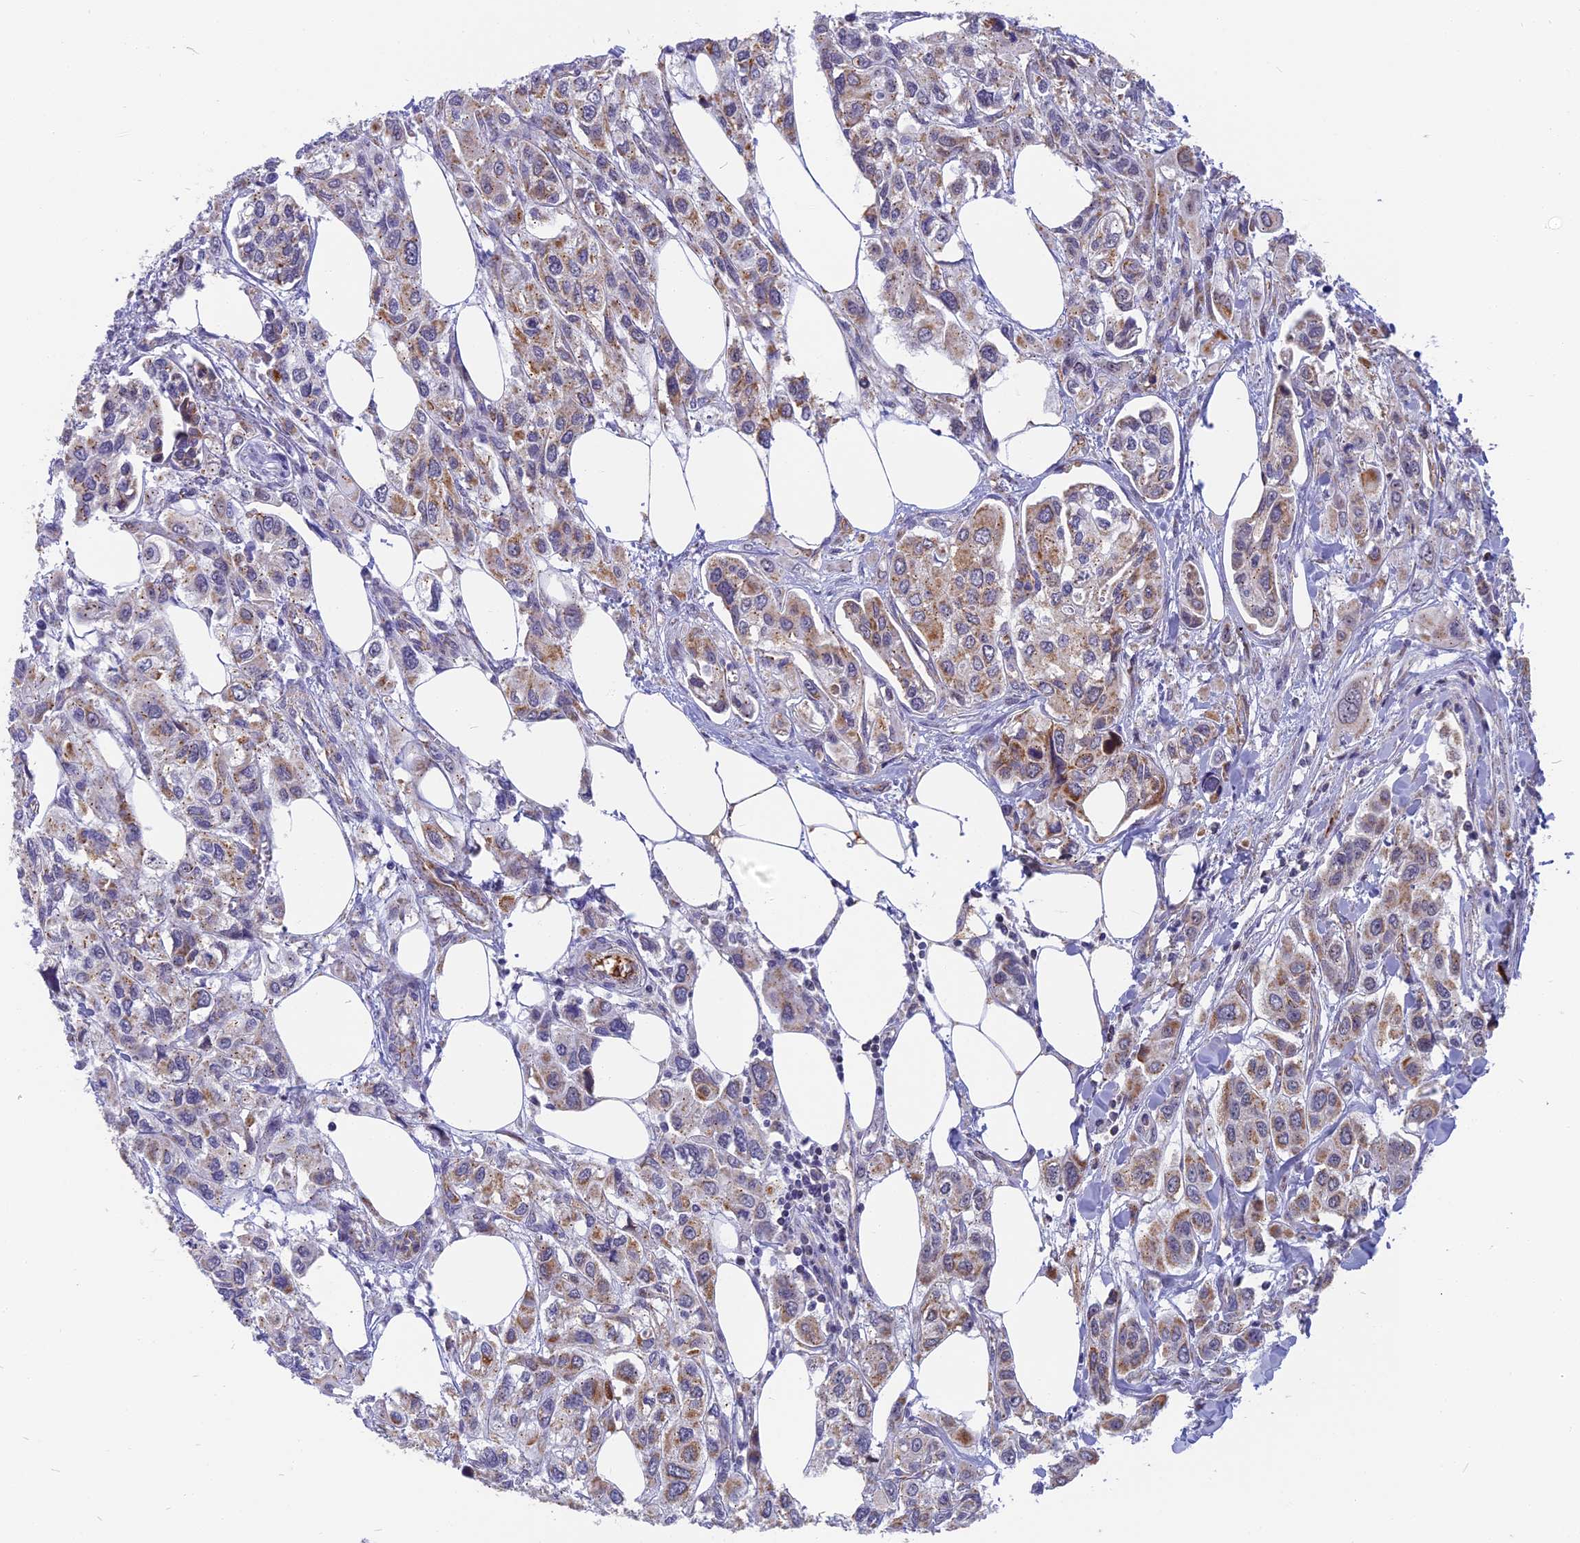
{"staining": {"intensity": "weak", "quantity": ">75%", "location": "cytoplasmic/membranous"}, "tissue": "urothelial cancer", "cell_type": "Tumor cells", "image_type": "cancer", "snomed": [{"axis": "morphology", "description": "Urothelial carcinoma, High grade"}, {"axis": "topography", "description": "Urinary bladder"}], "caption": "Protein staining of urothelial cancer tissue exhibits weak cytoplasmic/membranous staining in approximately >75% of tumor cells. The protein of interest is shown in brown color, while the nuclei are stained blue.", "gene": "DTWD1", "patient": {"sex": "male", "age": 67}}